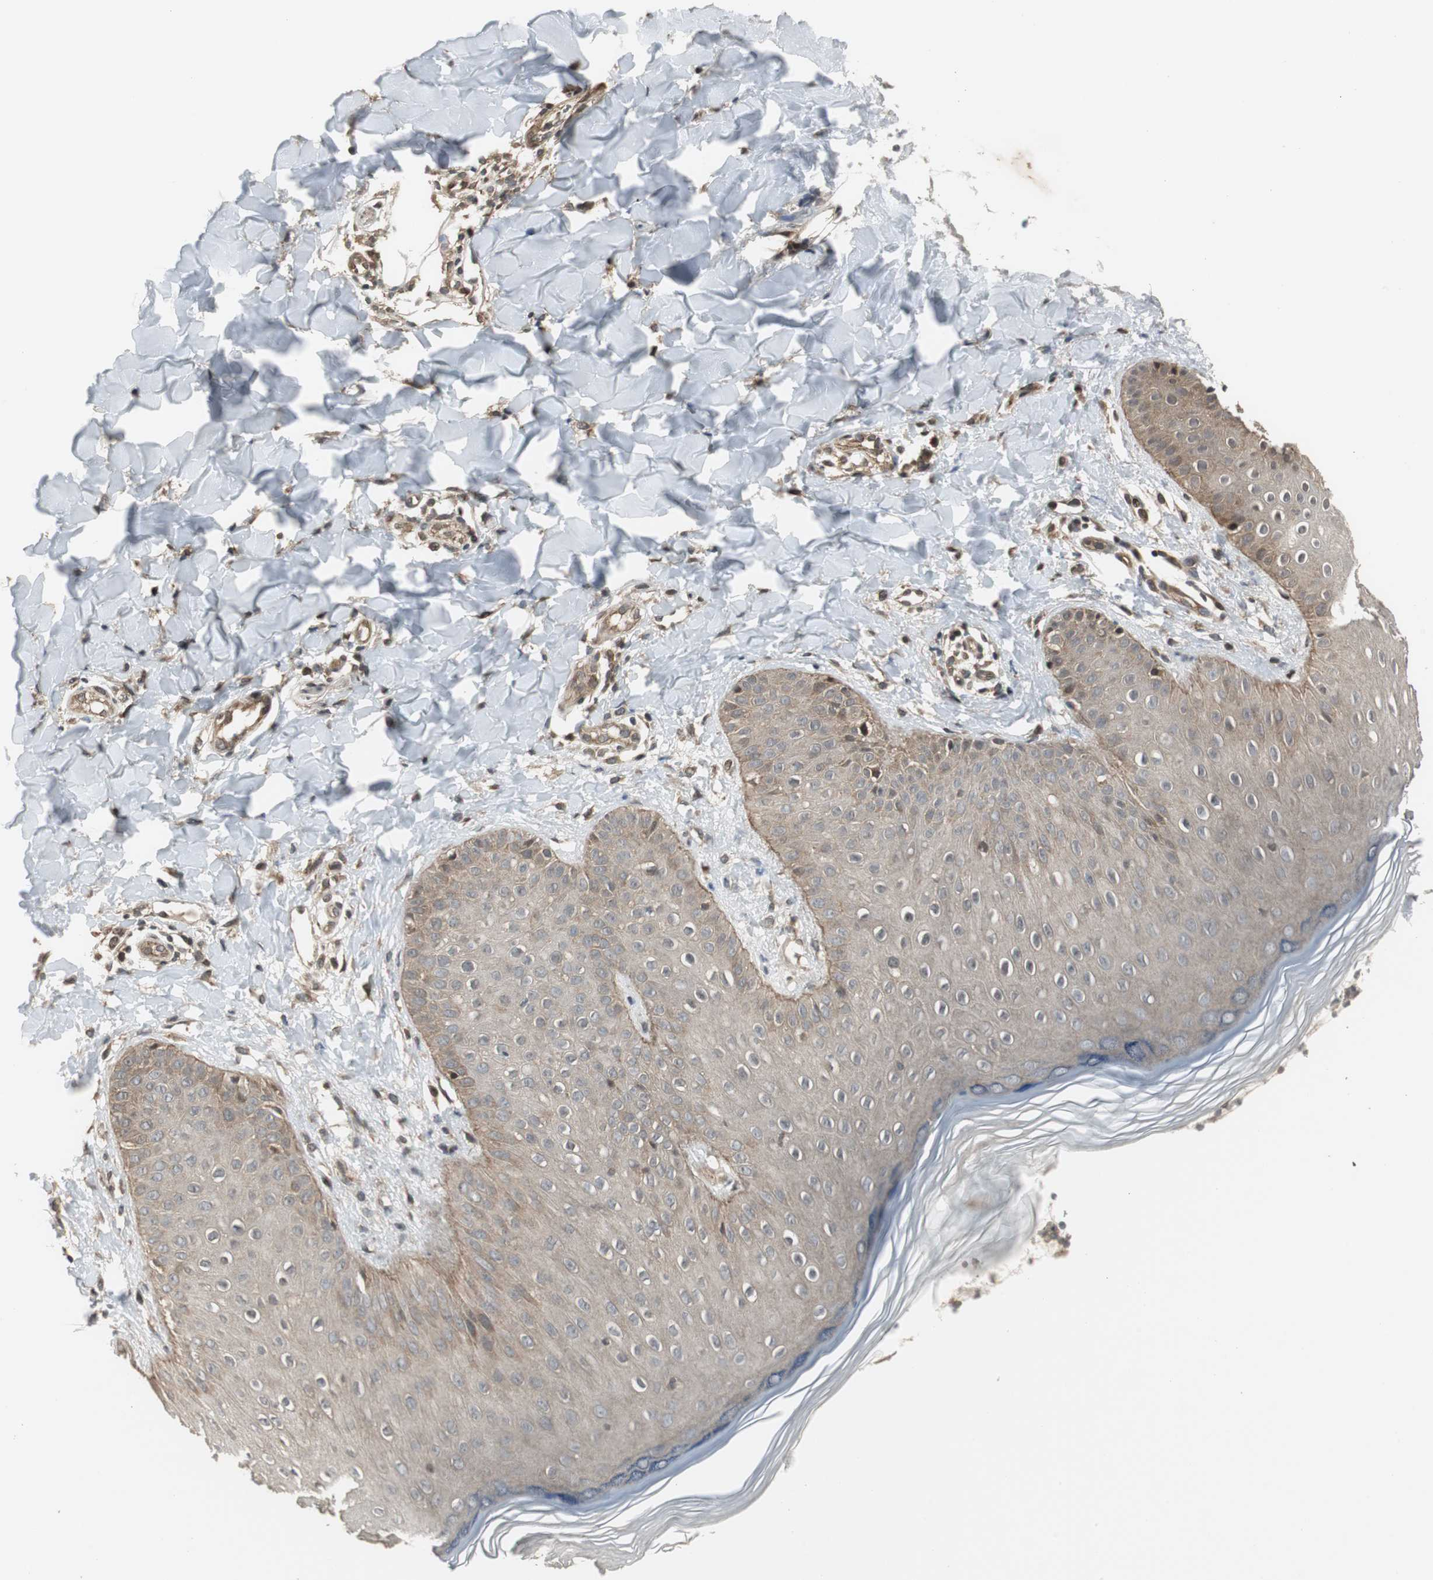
{"staining": {"intensity": "weak", "quantity": ">75%", "location": "cytoplasmic/membranous"}, "tissue": "skin", "cell_type": "Epidermal cells", "image_type": "normal", "snomed": [{"axis": "morphology", "description": "Normal tissue, NOS"}, {"axis": "morphology", "description": "Inflammation, NOS"}, {"axis": "topography", "description": "Soft tissue"}, {"axis": "topography", "description": "Anal"}], "caption": "A brown stain labels weak cytoplasmic/membranous positivity of a protein in epidermal cells of normal skin.", "gene": "PFDN1", "patient": {"sex": "female", "age": 15}}